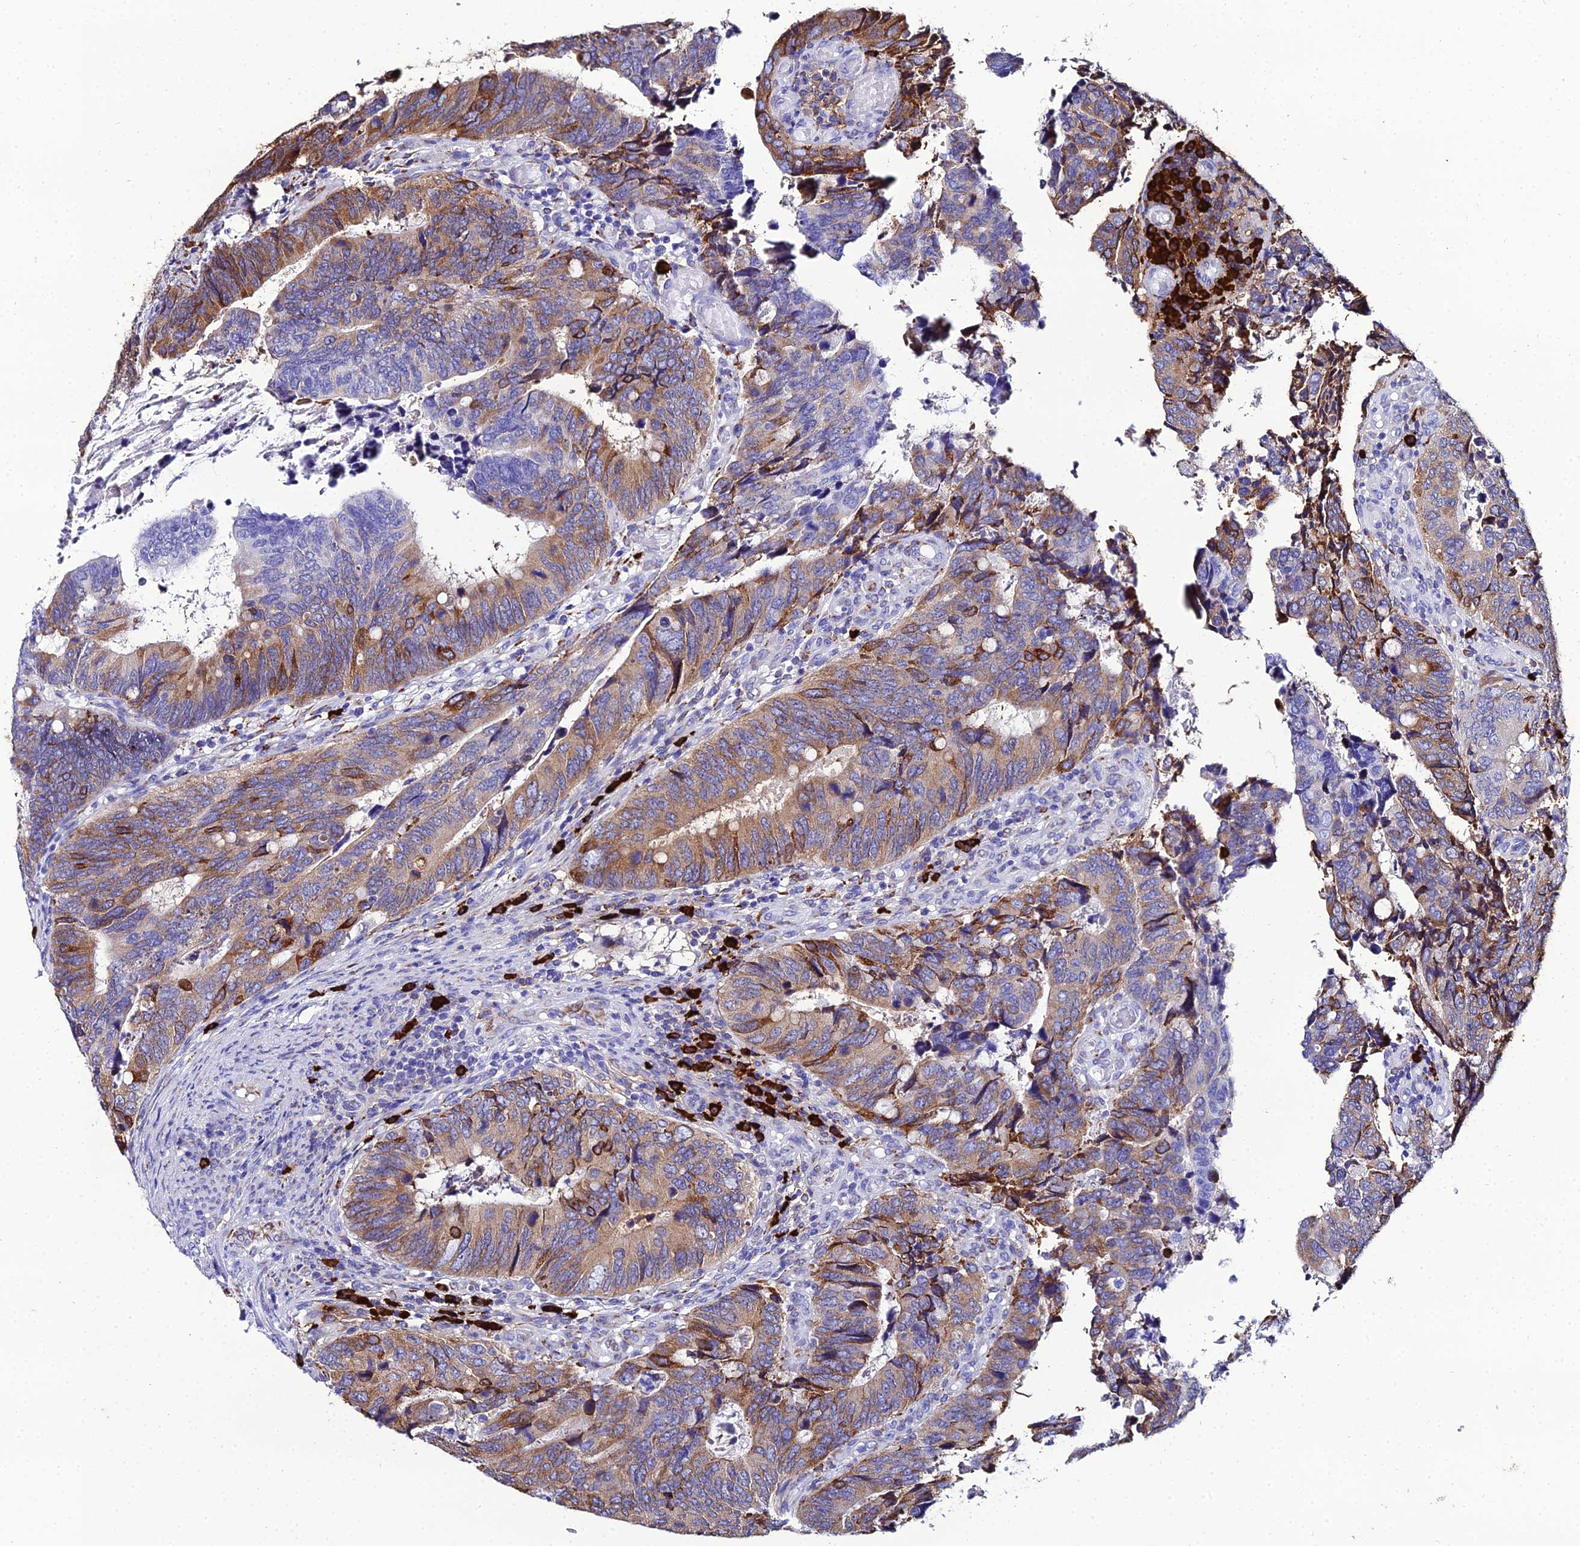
{"staining": {"intensity": "moderate", "quantity": "25%-75%", "location": "cytoplasmic/membranous"}, "tissue": "colorectal cancer", "cell_type": "Tumor cells", "image_type": "cancer", "snomed": [{"axis": "morphology", "description": "Adenocarcinoma, NOS"}, {"axis": "topography", "description": "Colon"}], "caption": "Immunohistochemistry histopathology image of colorectal cancer (adenocarcinoma) stained for a protein (brown), which reveals medium levels of moderate cytoplasmic/membranous staining in approximately 25%-75% of tumor cells.", "gene": "TXNDC5", "patient": {"sex": "male", "age": 87}}